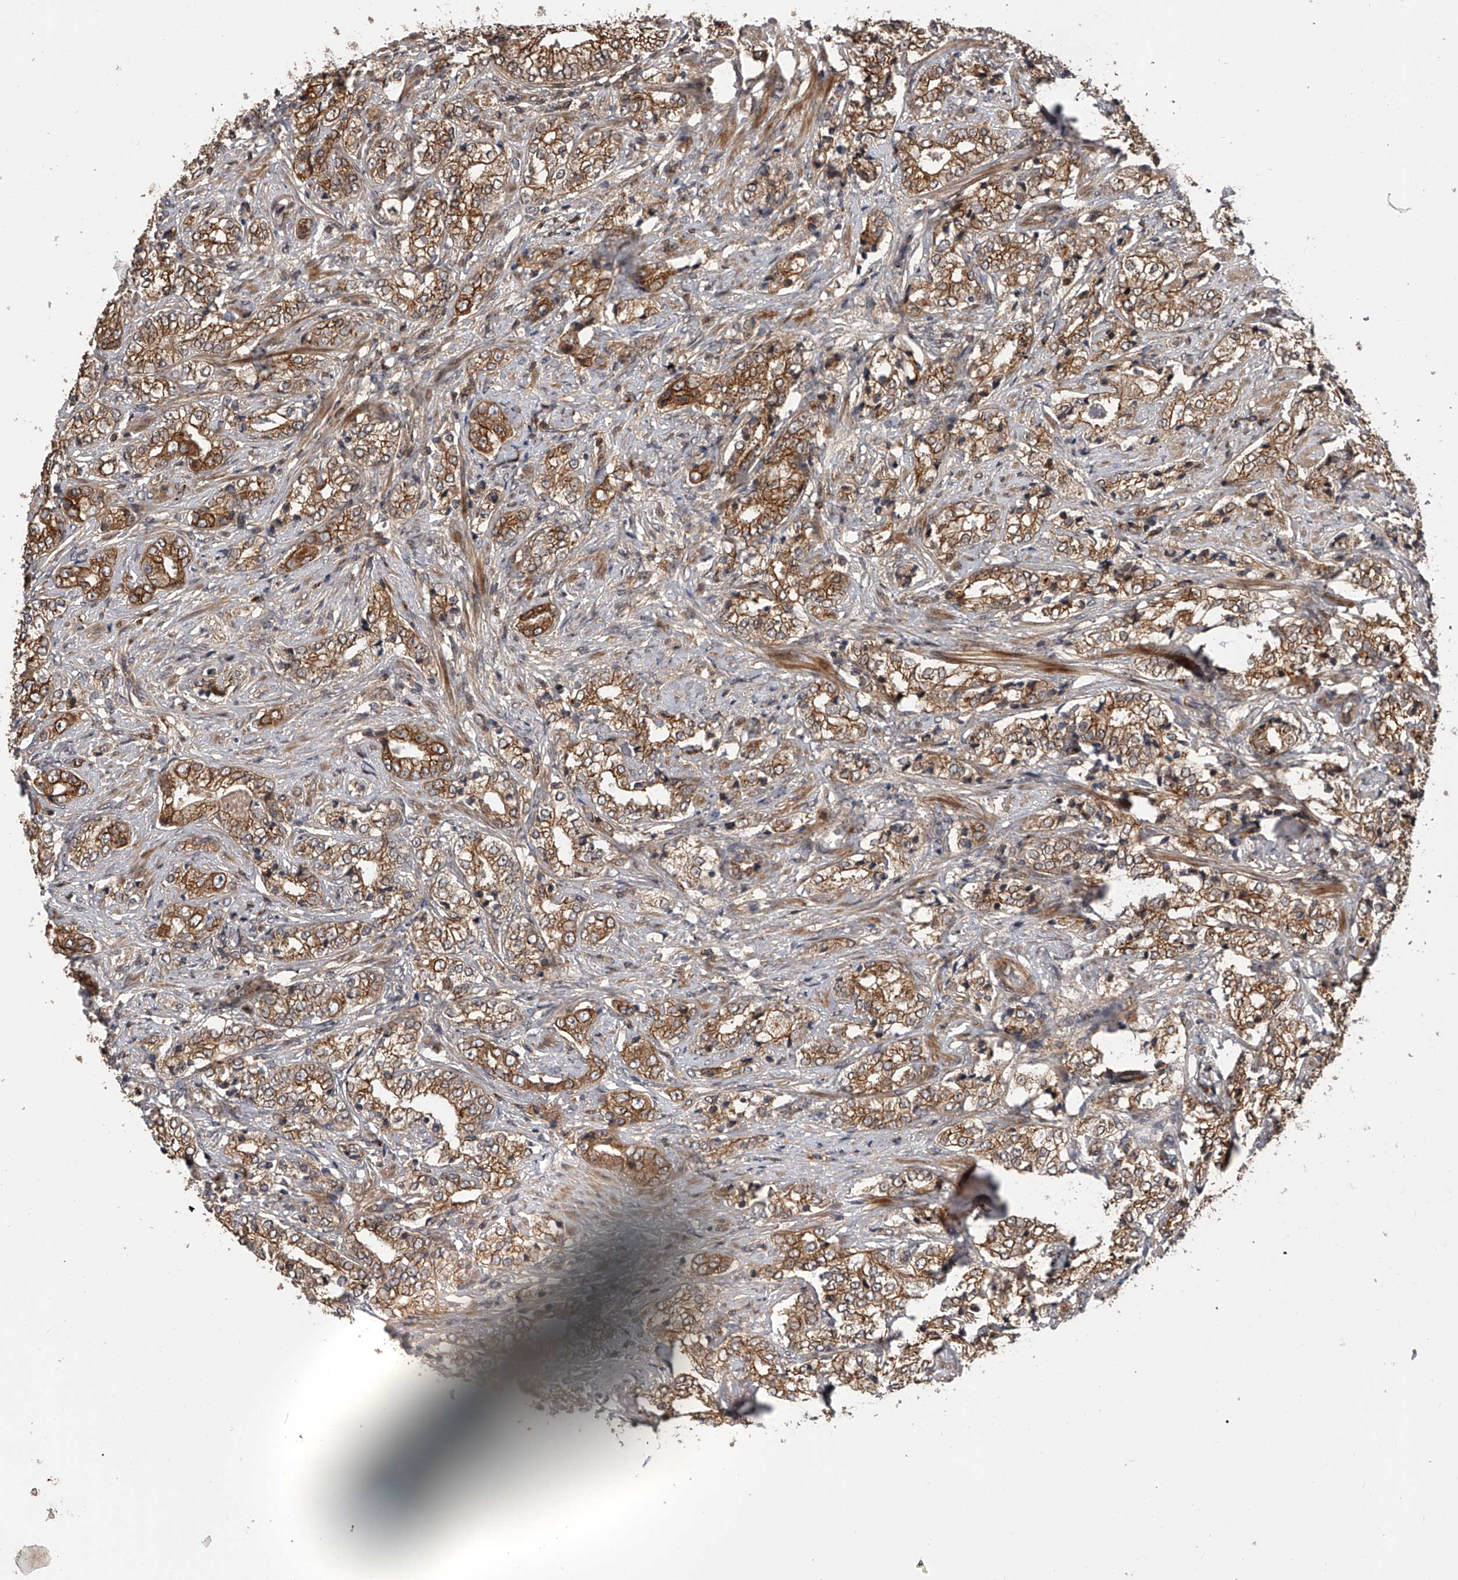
{"staining": {"intensity": "moderate", "quantity": ">75%", "location": "cytoplasmic/membranous"}, "tissue": "prostate cancer", "cell_type": "Tumor cells", "image_type": "cancer", "snomed": [{"axis": "morphology", "description": "Adenocarcinoma, High grade"}, {"axis": "topography", "description": "Prostate"}], "caption": "A brown stain shows moderate cytoplasmic/membranous staining of a protein in prostate cancer (high-grade adenocarcinoma) tumor cells.", "gene": "USP47", "patient": {"sex": "male", "age": 69}}